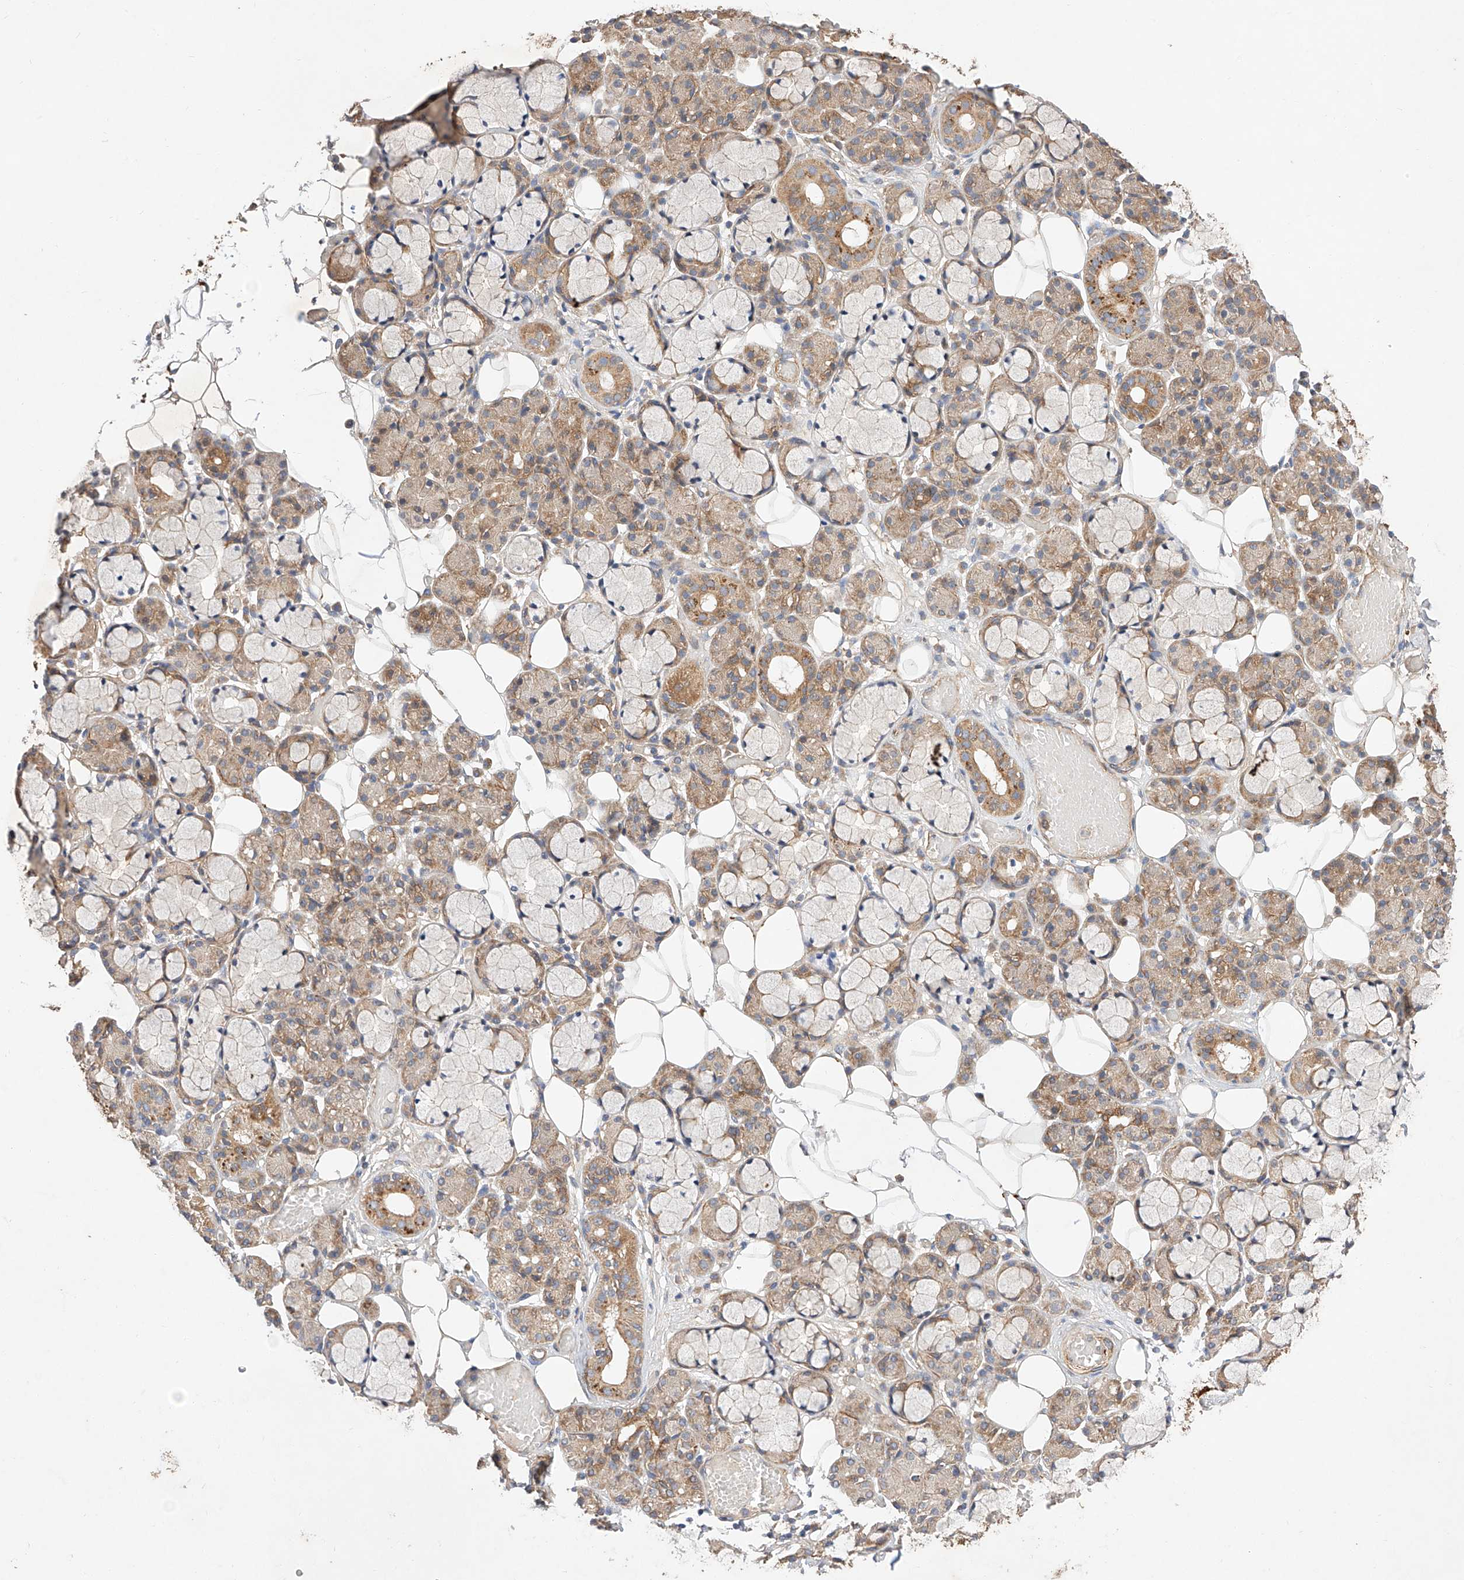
{"staining": {"intensity": "moderate", "quantity": "25%-75%", "location": "cytoplasmic/membranous"}, "tissue": "salivary gland", "cell_type": "Glandular cells", "image_type": "normal", "snomed": [{"axis": "morphology", "description": "Normal tissue, NOS"}, {"axis": "topography", "description": "Salivary gland"}], "caption": "There is medium levels of moderate cytoplasmic/membranous expression in glandular cells of benign salivary gland, as demonstrated by immunohistochemical staining (brown color).", "gene": "RAB23", "patient": {"sex": "male", "age": 63}}